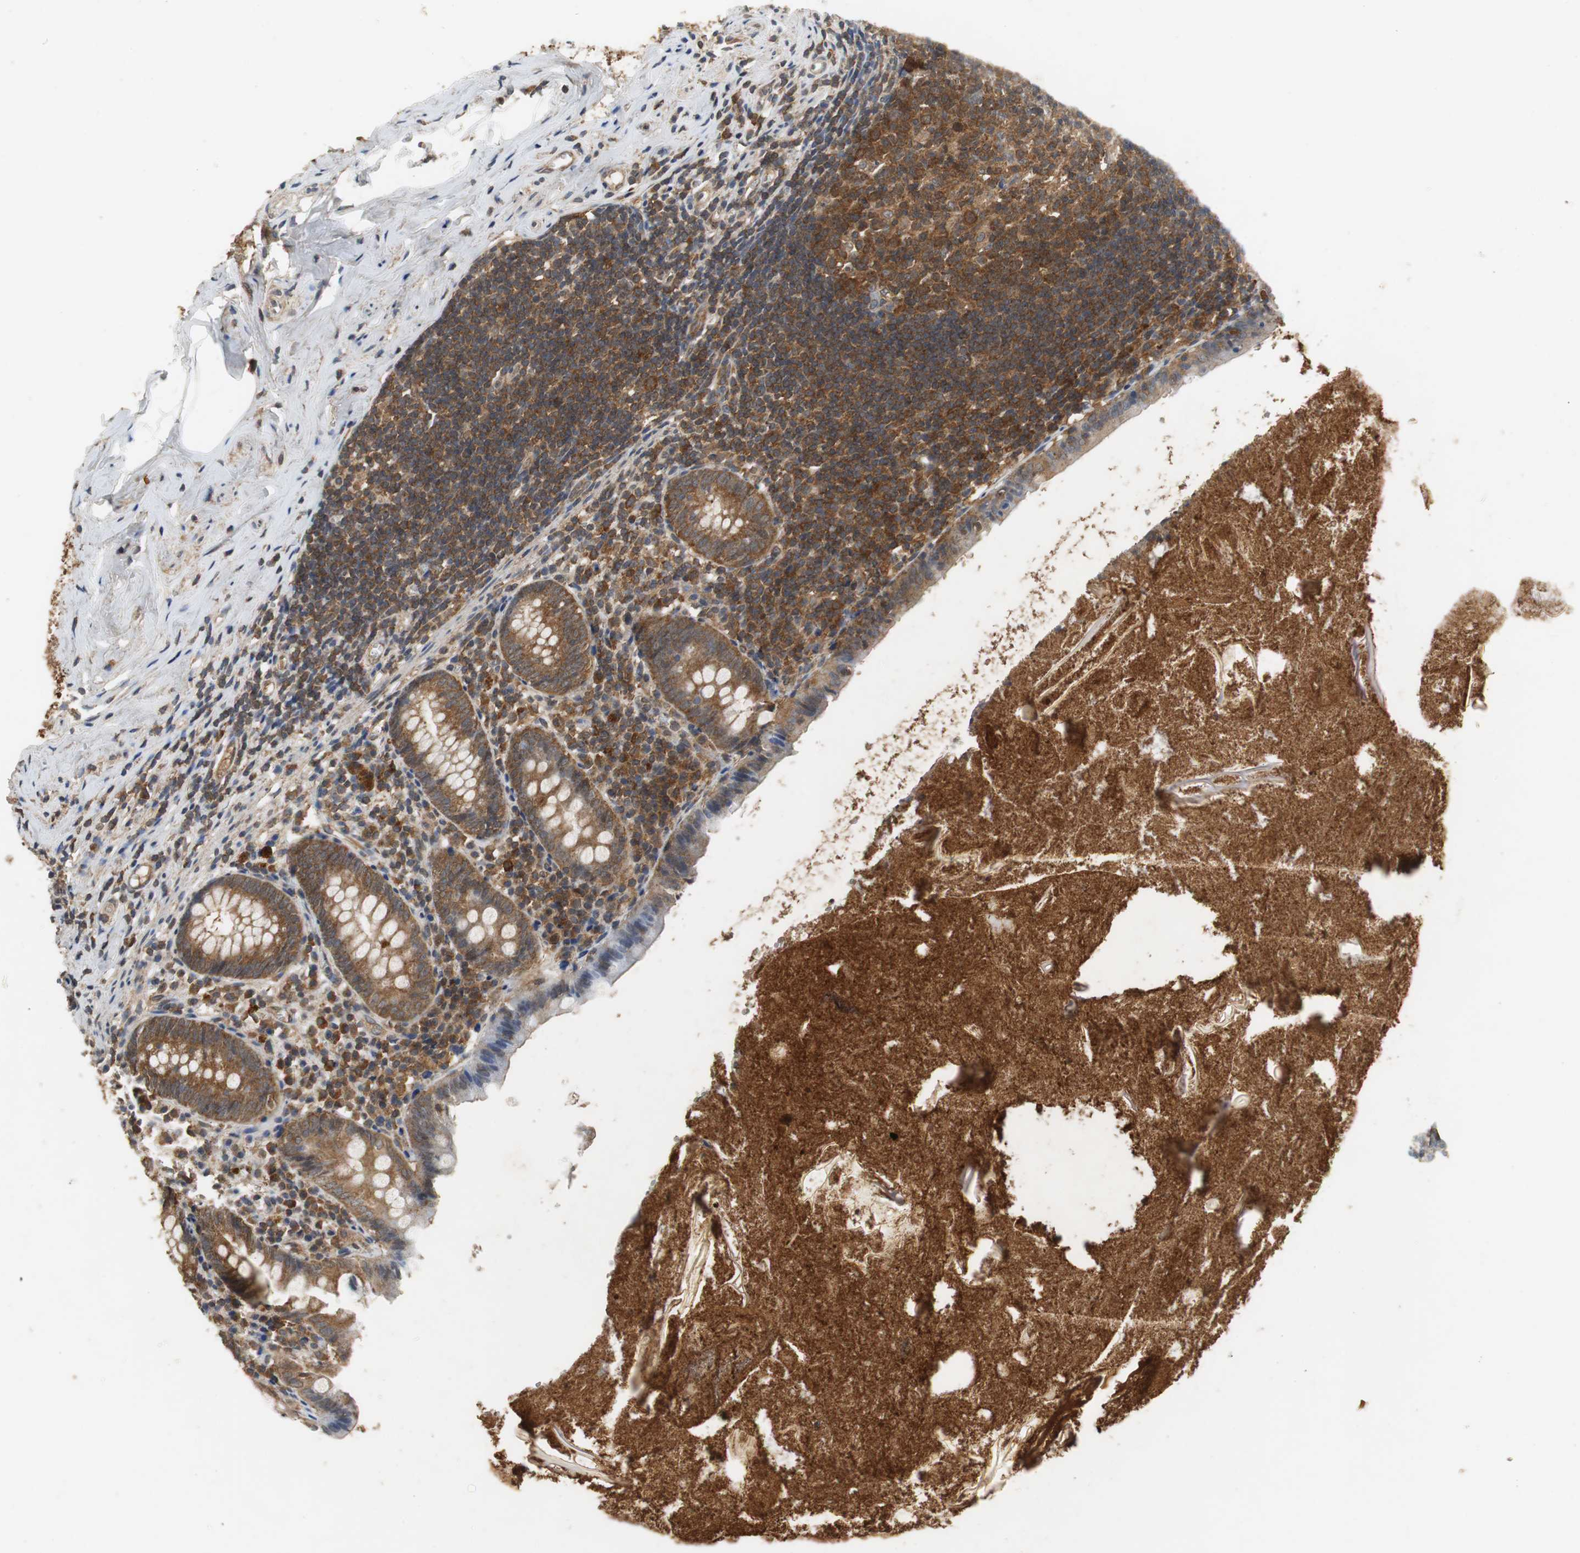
{"staining": {"intensity": "strong", "quantity": ">75%", "location": "cytoplasmic/membranous"}, "tissue": "appendix", "cell_type": "Glandular cells", "image_type": "normal", "snomed": [{"axis": "morphology", "description": "Normal tissue, NOS"}, {"axis": "topography", "description": "Appendix"}], "caption": "Immunohistochemistry of normal appendix exhibits high levels of strong cytoplasmic/membranous positivity in about >75% of glandular cells.", "gene": "VBP1", "patient": {"sex": "male", "age": 52}}